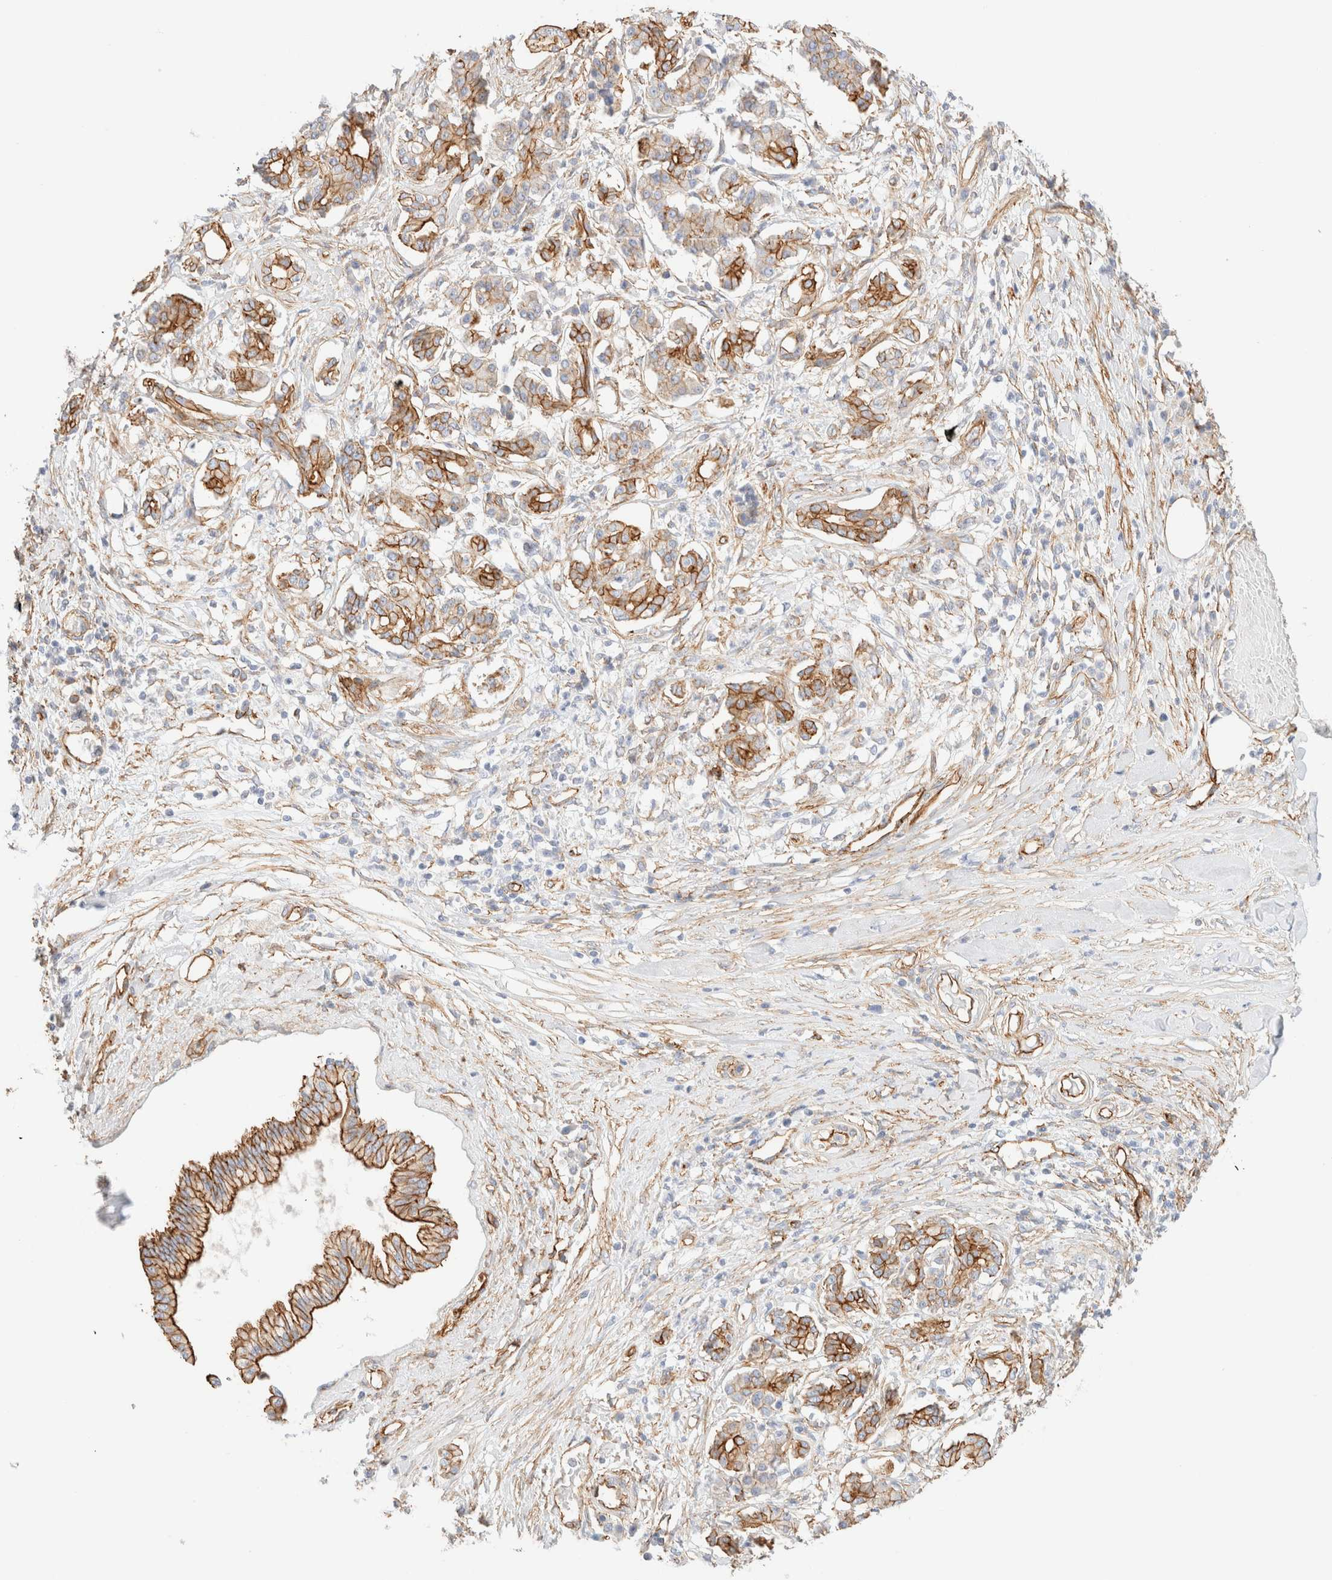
{"staining": {"intensity": "strong", "quantity": ">75%", "location": "cytoplasmic/membranous"}, "tissue": "pancreatic cancer", "cell_type": "Tumor cells", "image_type": "cancer", "snomed": [{"axis": "morphology", "description": "Adenocarcinoma, NOS"}, {"axis": "topography", "description": "Pancreas"}], "caption": "Immunohistochemical staining of pancreatic cancer (adenocarcinoma) reveals strong cytoplasmic/membranous protein positivity in approximately >75% of tumor cells. The staining is performed using DAB brown chromogen to label protein expression. The nuclei are counter-stained blue using hematoxylin.", "gene": "CYB5R4", "patient": {"sex": "female", "age": 56}}